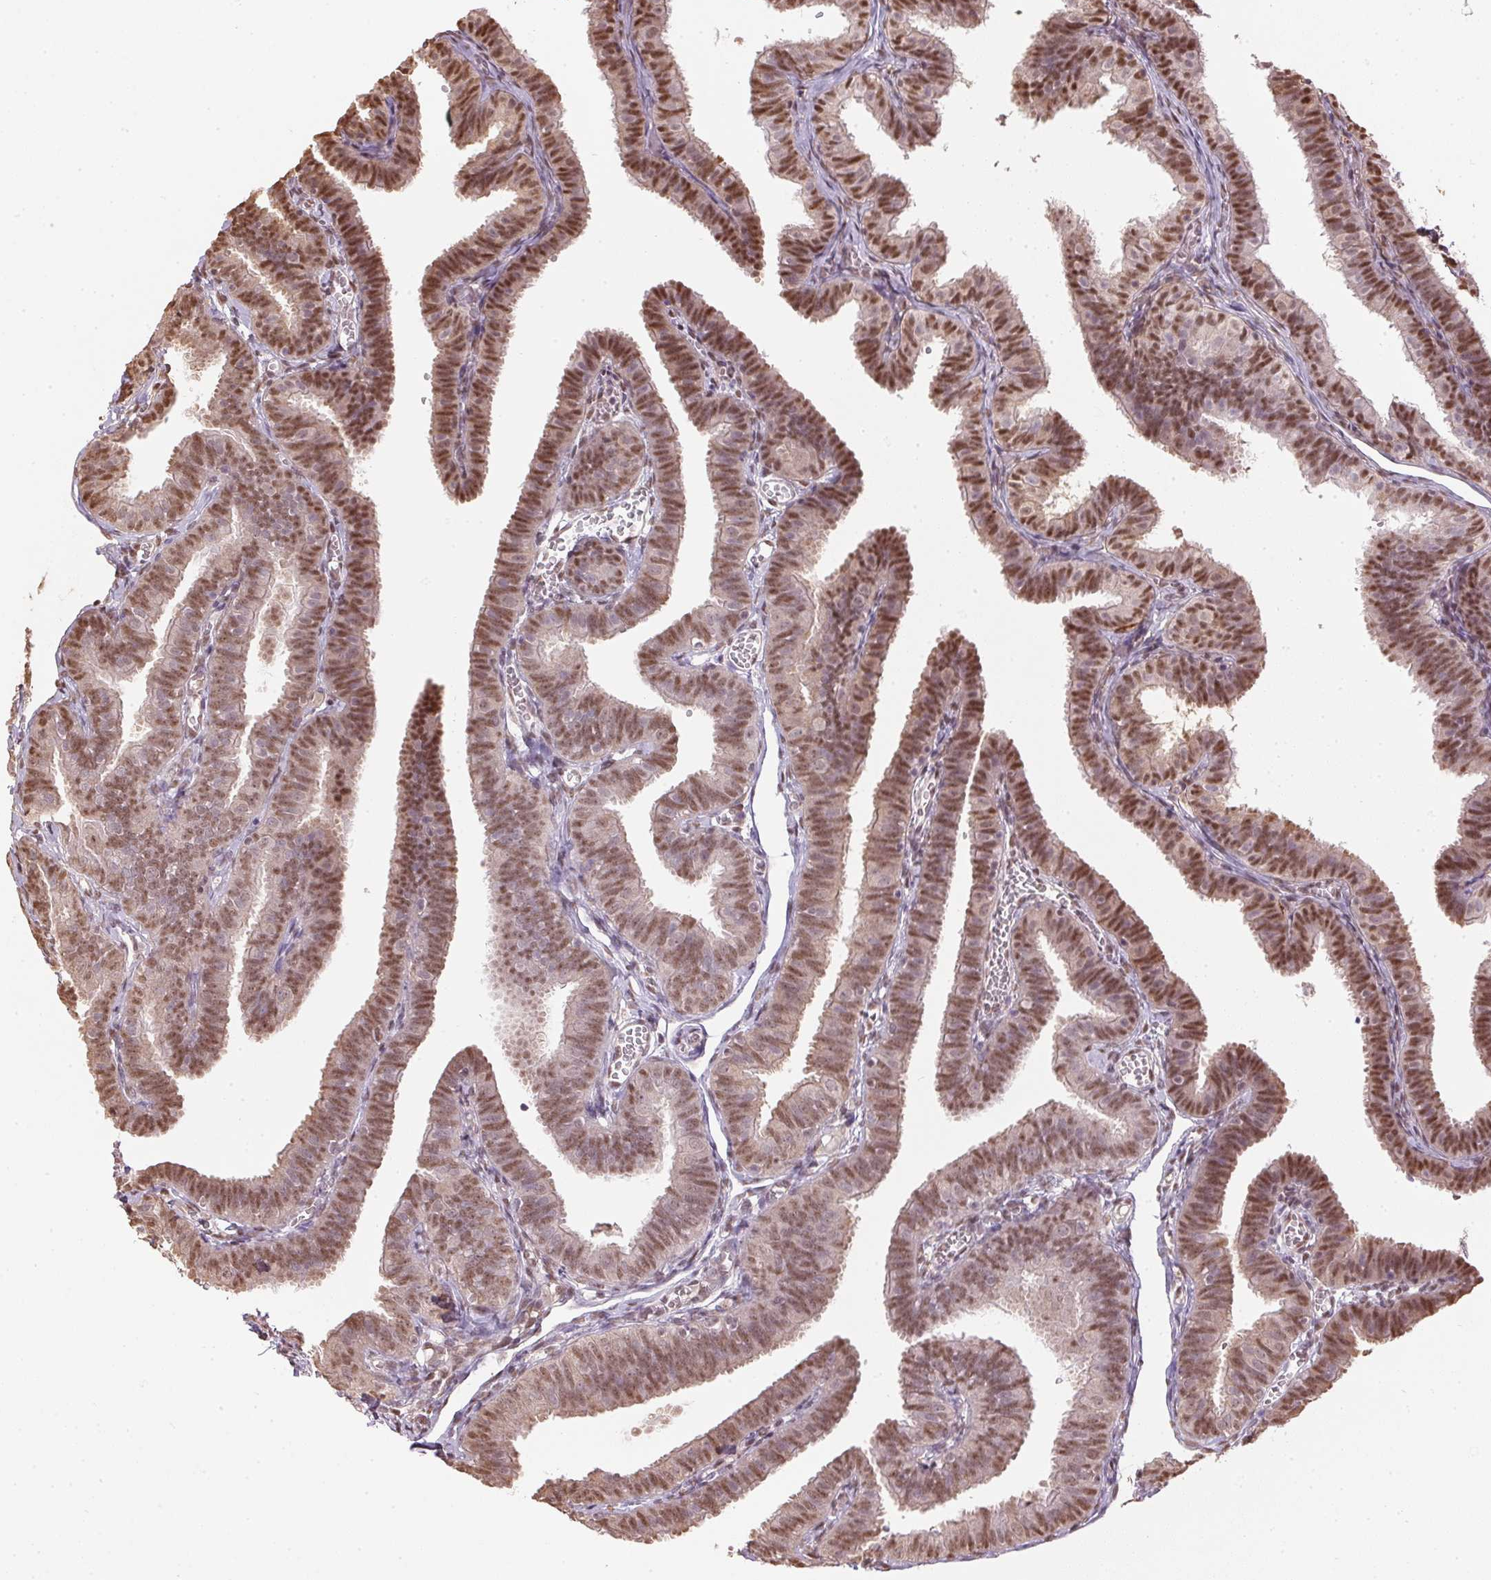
{"staining": {"intensity": "moderate", "quantity": ">75%", "location": "cytoplasmic/membranous,nuclear"}, "tissue": "fallopian tube", "cell_type": "Glandular cells", "image_type": "normal", "snomed": [{"axis": "morphology", "description": "Normal tissue, NOS"}, {"axis": "topography", "description": "Fallopian tube"}], "caption": "Immunohistochemistry (IHC) histopathology image of normal human fallopian tube stained for a protein (brown), which shows medium levels of moderate cytoplasmic/membranous,nuclear positivity in approximately >75% of glandular cells.", "gene": "TPI1", "patient": {"sex": "female", "age": 25}}